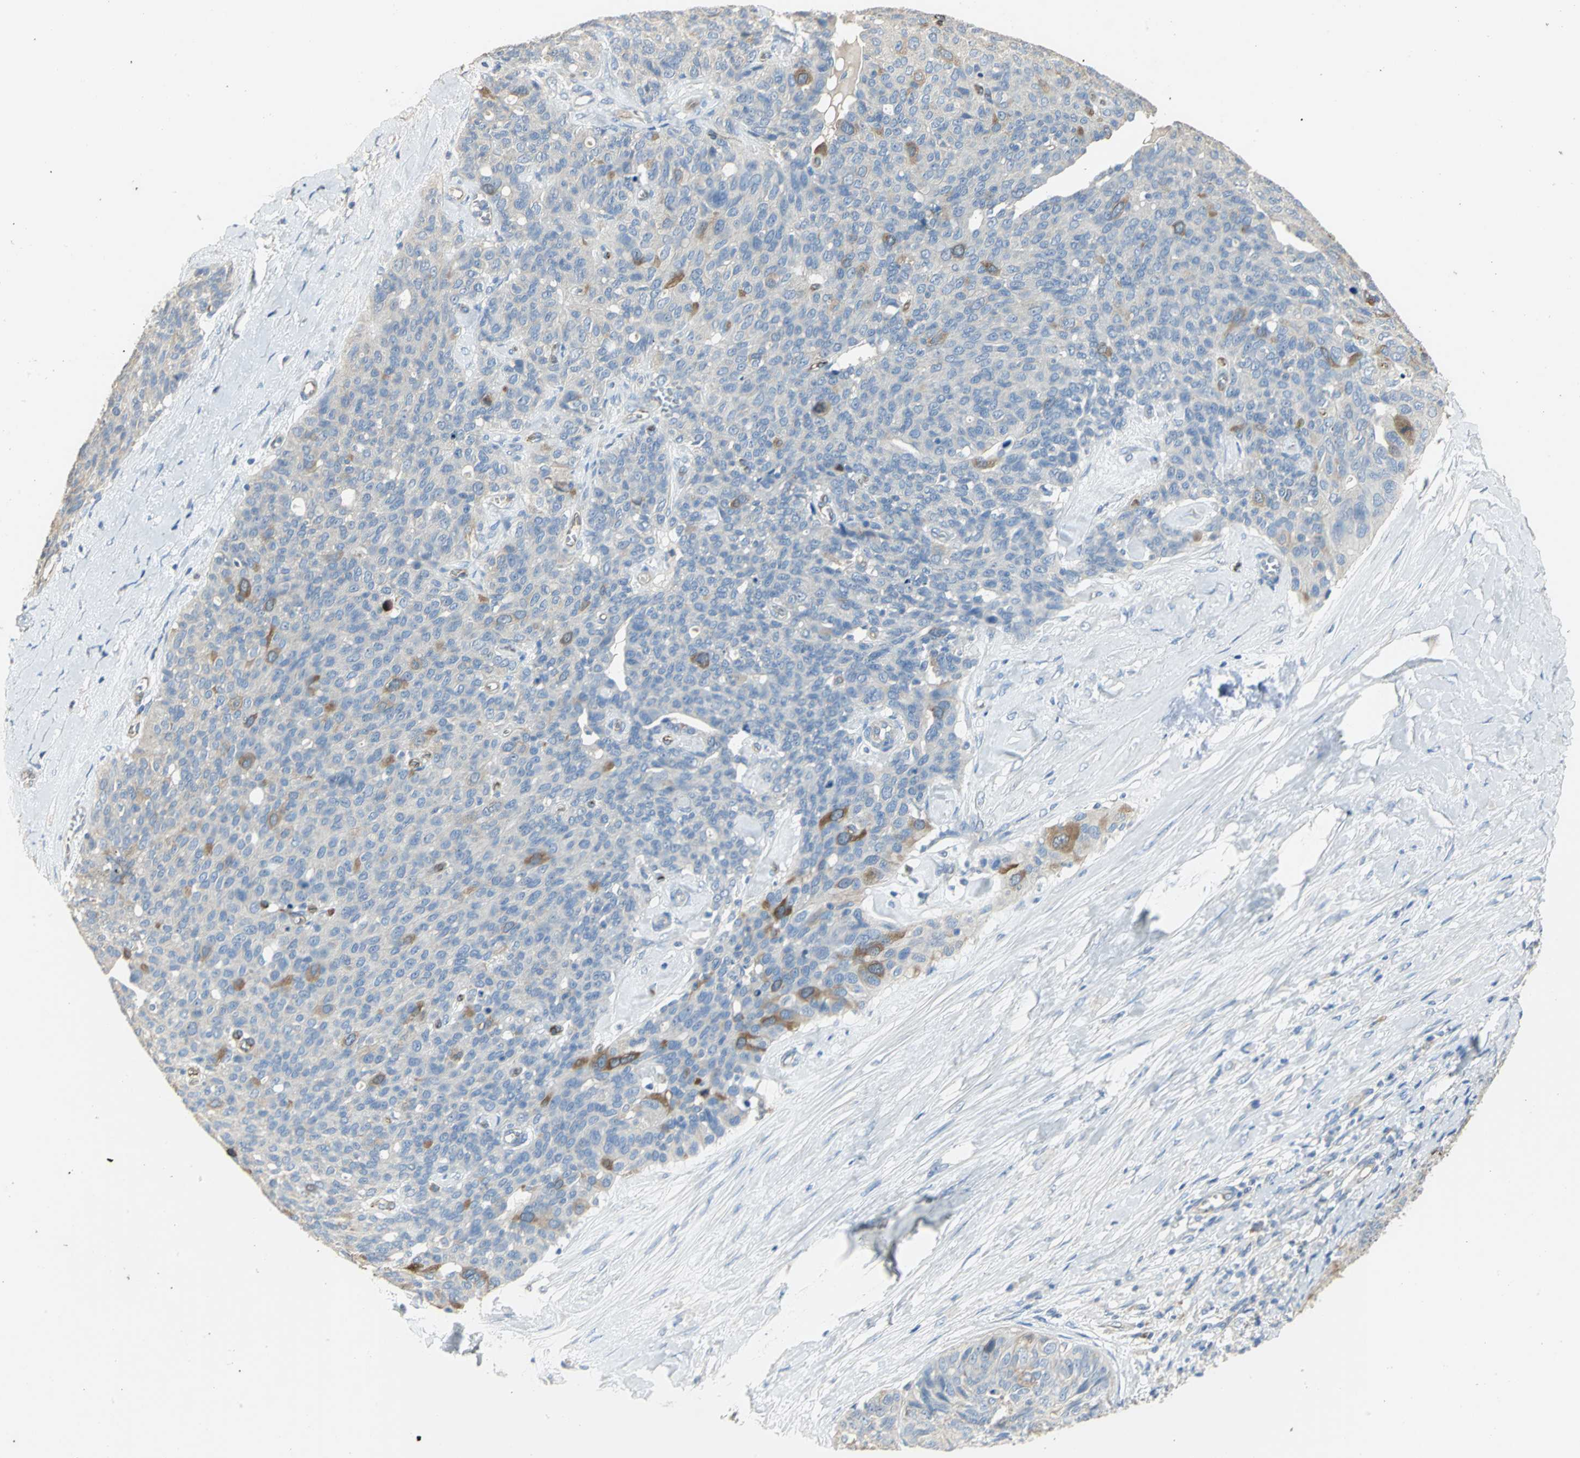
{"staining": {"intensity": "moderate", "quantity": "<25%", "location": "cytoplasmic/membranous"}, "tissue": "ovarian cancer", "cell_type": "Tumor cells", "image_type": "cancer", "snomed": [{"axis": "morphology", "description": "Carcinoma, endometroid"}, {"axis": "topography", "description": "Ovary"}], "caption": "Moderate cytoplasmic/membranous staining is present in about <25% of tumor cells in endometroid carcinoma (ovarian).", "gene": "DLGAP5", "patient": {"sex": "female", "age": 60}}